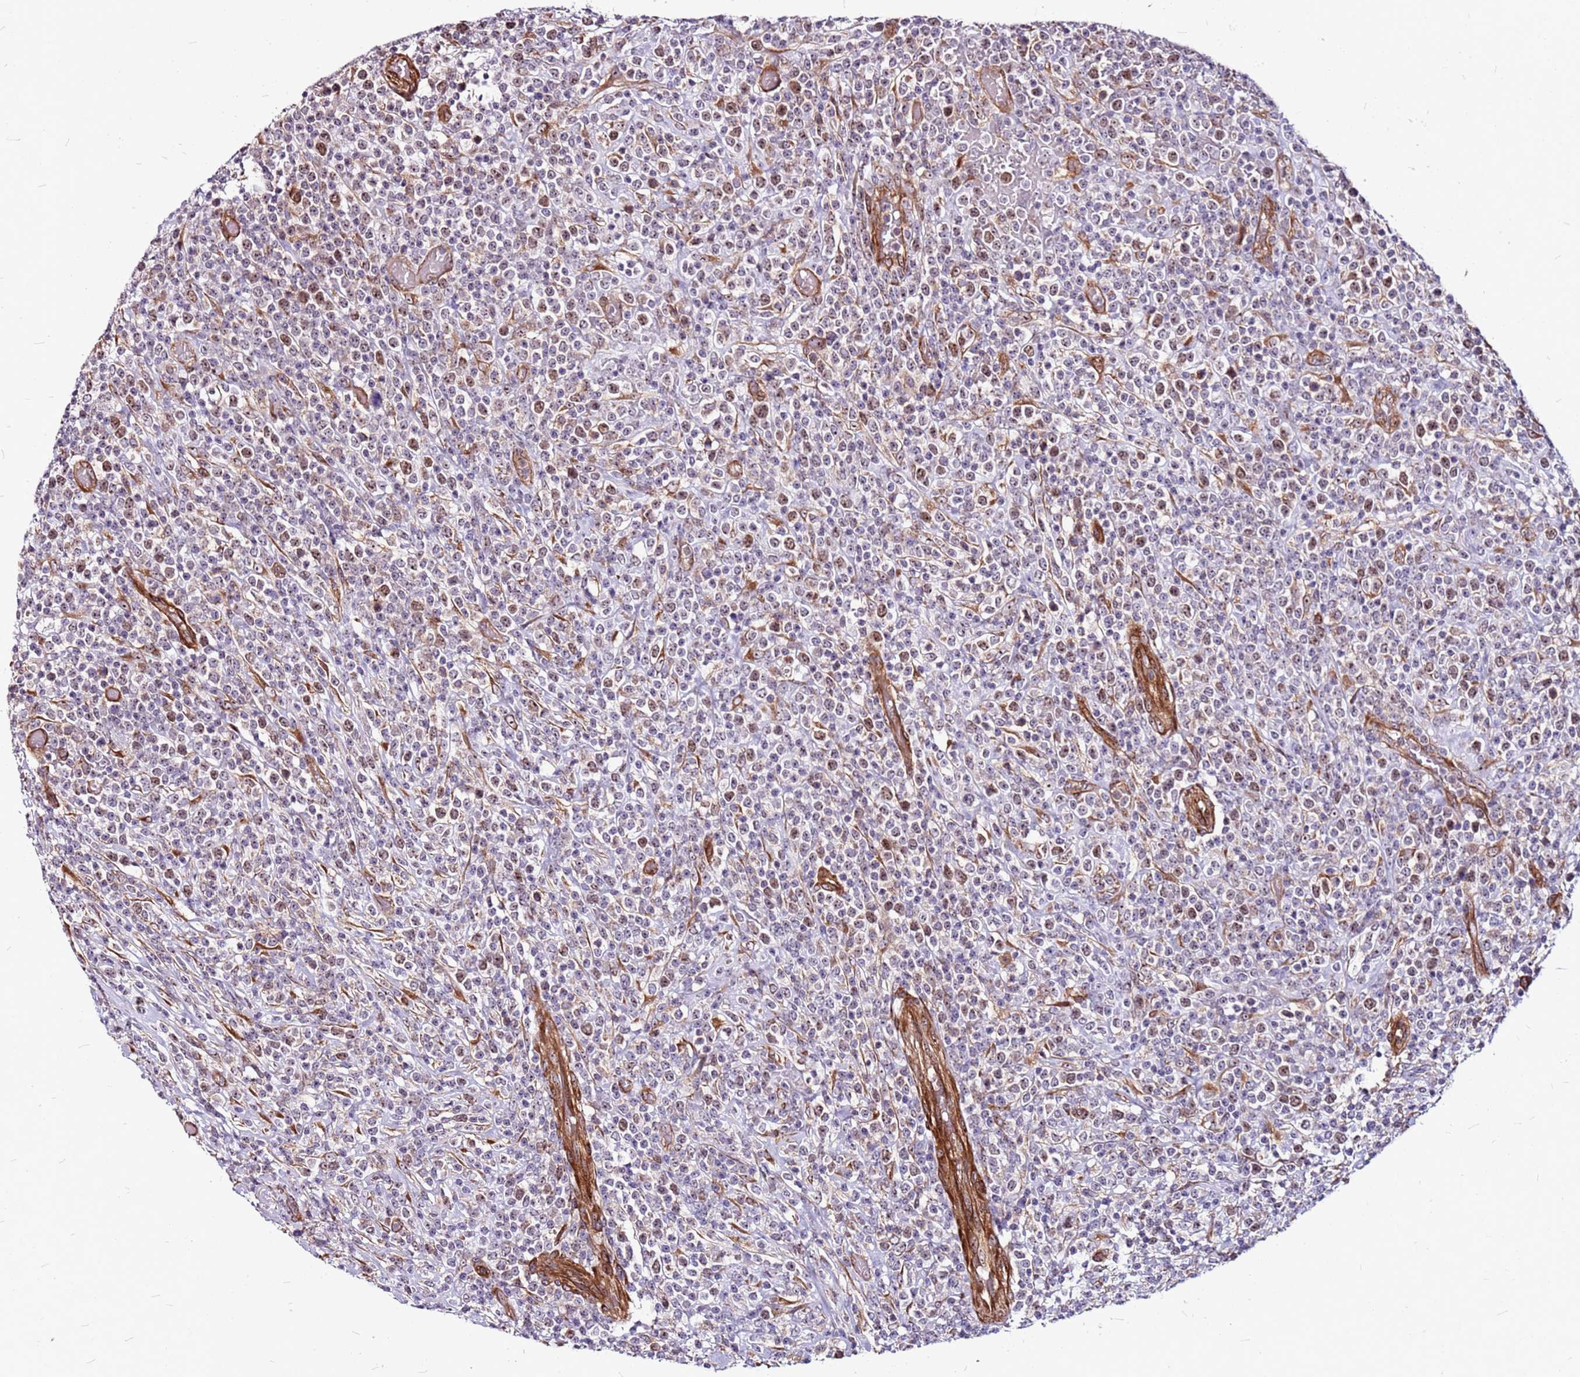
{"staining": {"intensity": "moderate", "quantity": "<25%", "location": "nuclear"}, "tissue": "lymphoma", "cell_type": "Tumor cells", "image_type": "cancer", "snomed": [{"axis": "morphology", "description": "Malignant lymphoma, non-Hodgkin's type, High grade"}, {"axis": "topography", "description": "Colon"}], "caption": "DAB immunohistochemical staining of high-grade malignant lymphoma, non-Hodgkin's type reveals moderate nuclear protein positivity in approximately <25% of tumor cells.", "gene": "TOPAZ1", "patient": {"sex": "female", "age": 53}}